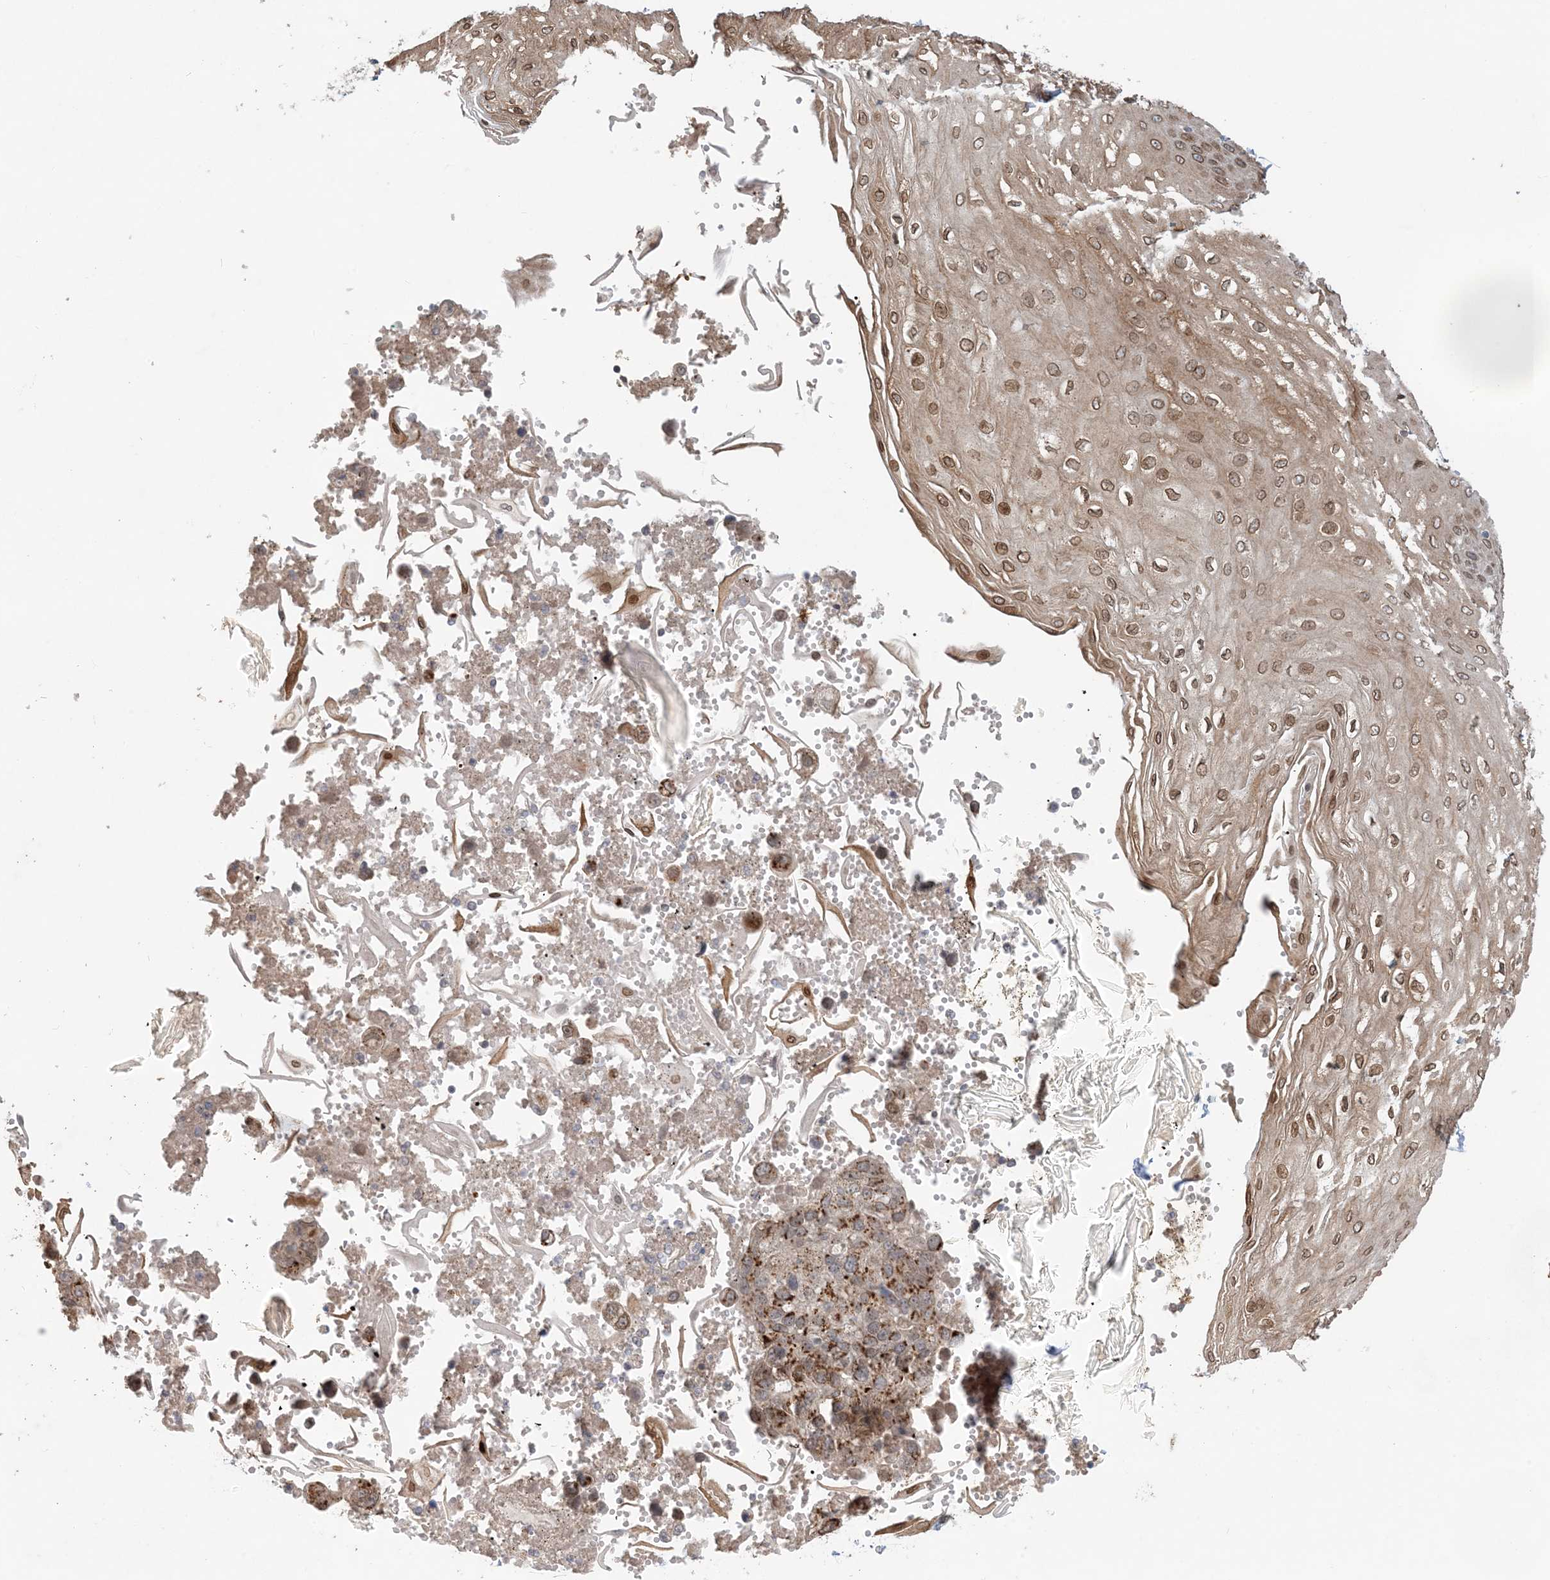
{"staining": {"intensity": "strong", "quantity": "25%-75%", "location": "cytoplasmic/membranous,nuclear"}, "tissue": "esophagus", "cell_type": "Squamous epithelial cells", "image_type": "normal", "snomed": [{"axis": "morphology", "description": "Normal tissue, NOS"}, {"axis": "topography", "description": "Esophagus"}], "caption": "Squamous epithelial cells demonstrate high levels of strong cytoplasmic/membranous,nuclear positivity in about 25%-75% of cells in unremarkable esophagus. The protein is stained brown, and the nuclei are stained in blue (DAB IHC with brightfield microscopy, high magnification).", "gene": "SLC35A2", "patient": {"sex": "male", "age": 60}}